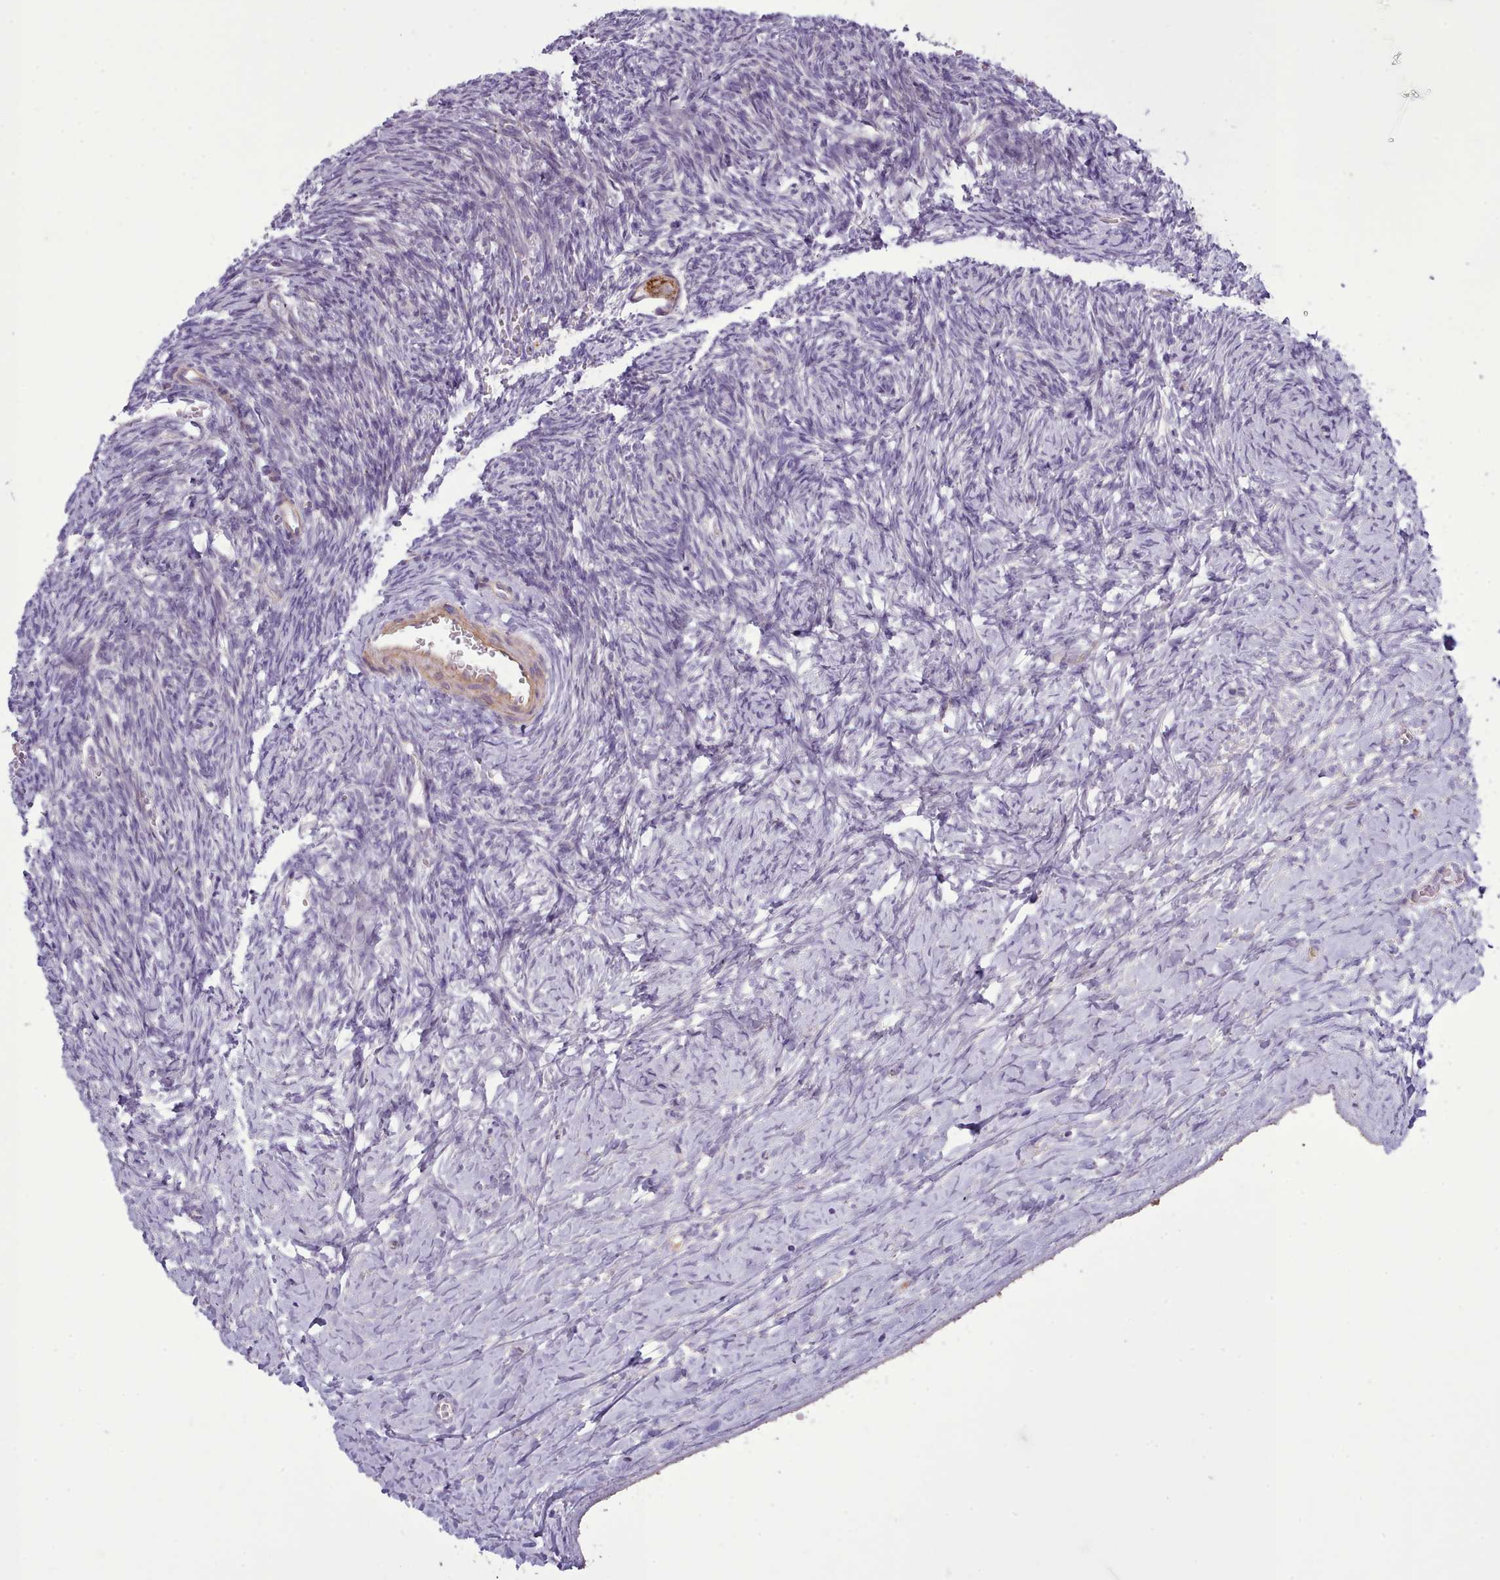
{"staining": {"intensity": "moderate", "quantity": "25%-75%", "location": "cytoplasmic/membranous"}, "tissue": "ovary", "cell_type": "Follicle cells", "image_type": "normal", "snomed": [{"axis": "morphology", "description": "Normal tissue, NOS"}, {"axis": "morphology", "description": "Developmental malformation"}, {"axis": "topography", "description": "Ovary"}], "caption": "A medium amount of moderate cytoplasmic/membranous expression is identified in approximately 25%-75% of follicle cells in benign ovary.", "gene": "TENT4B", "patient": {"sex": "female", "age": 39}}